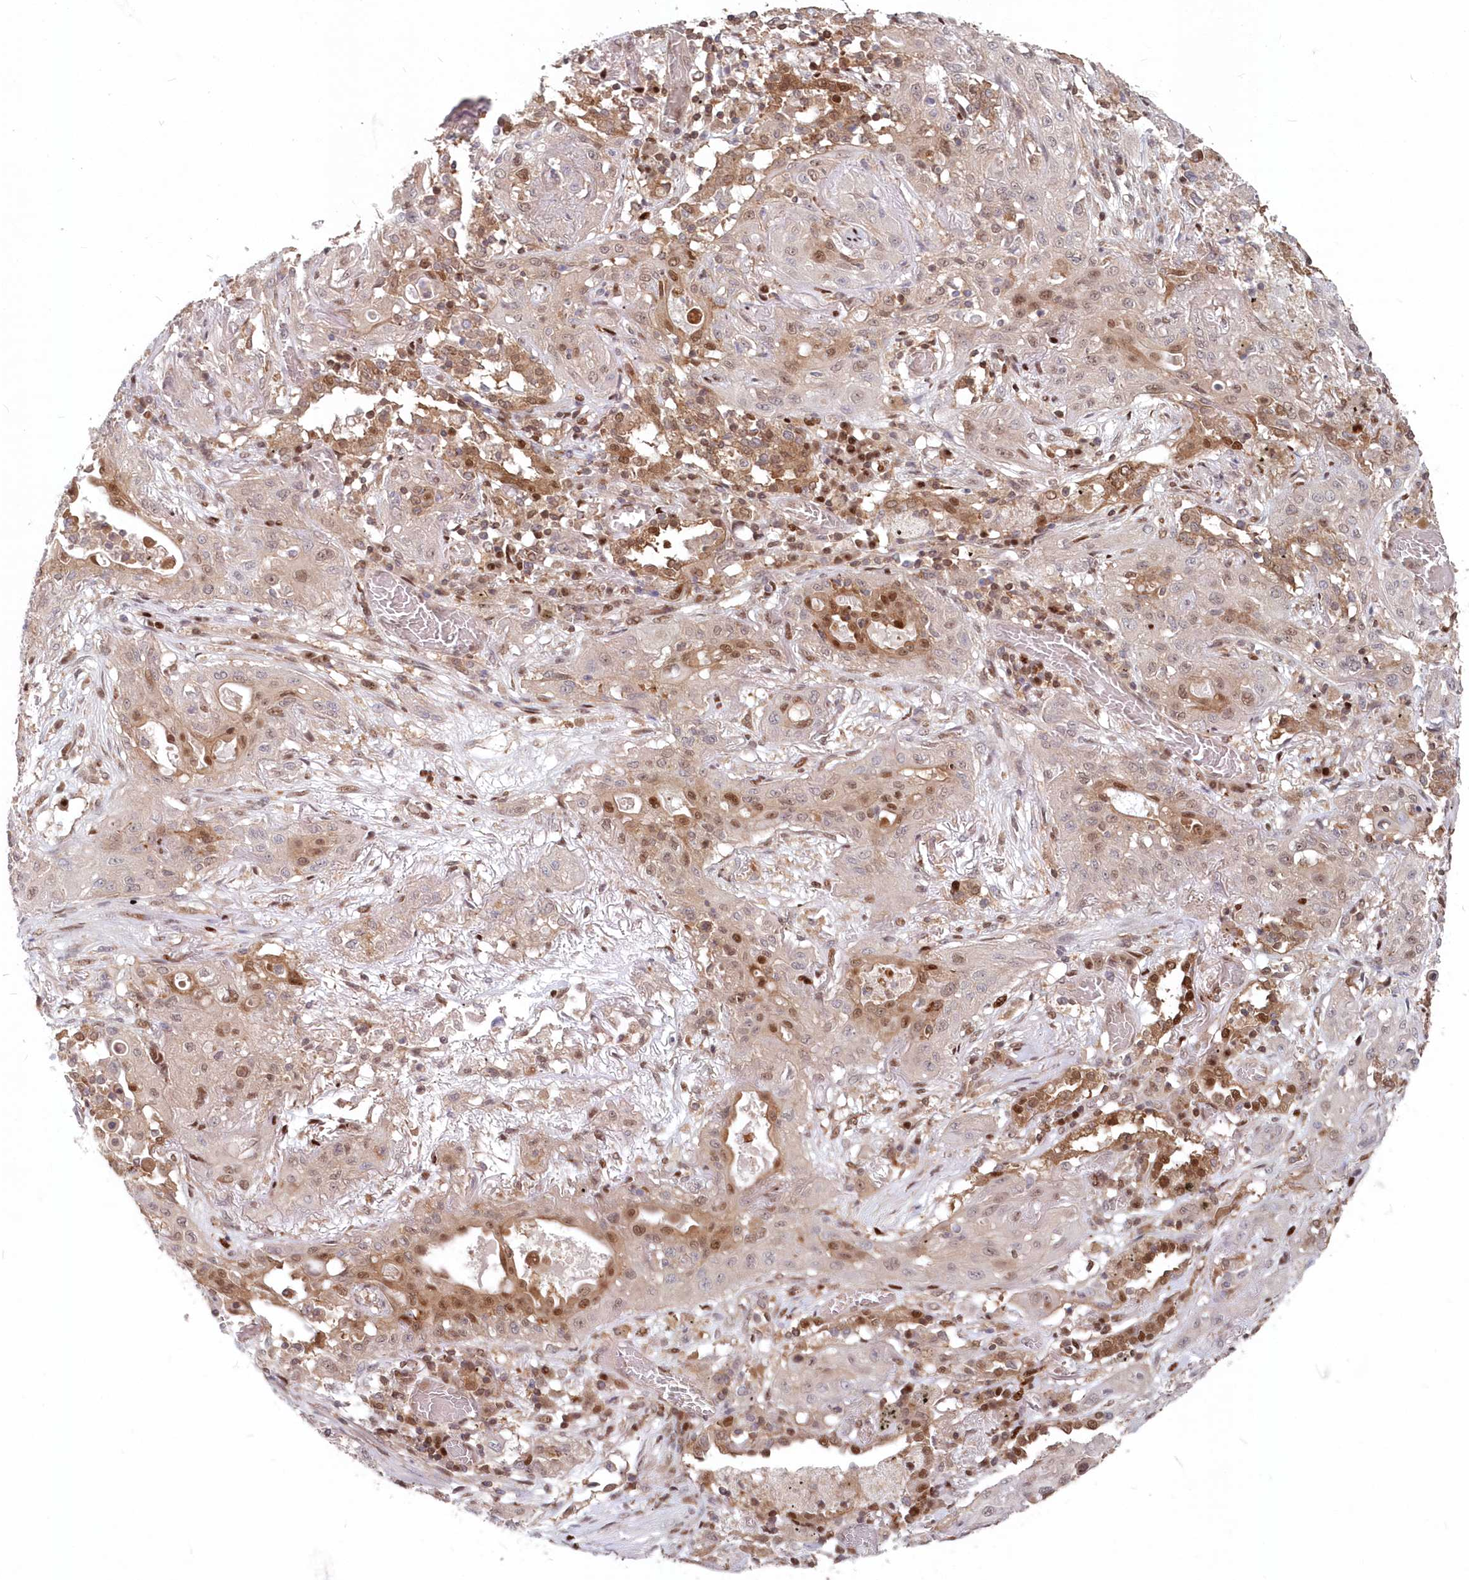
{"staining": {"intensity": "moderate", "quantity": "<25%", "location": "cytoplasmic/membranous,nuclear"}, "tissue": "lung cancer", "cell_type": "Tumor cells", "image_type": "cancer", "snomed": [{"axis": "morphology", "description": "Squamous cell carcinoma, NOS"}, {"axis": "topography", "description": "Lung"}], "caption": "A micrograph showing moderate cytoplasmic/membranous and nuclear expression in about <25% of tumor cells in lung squamous cell carcinoma, as visualized by brown immunohistochemical staining.", "gene": "ABHD14B", "patient": {"sex": "female", "age": 47}}